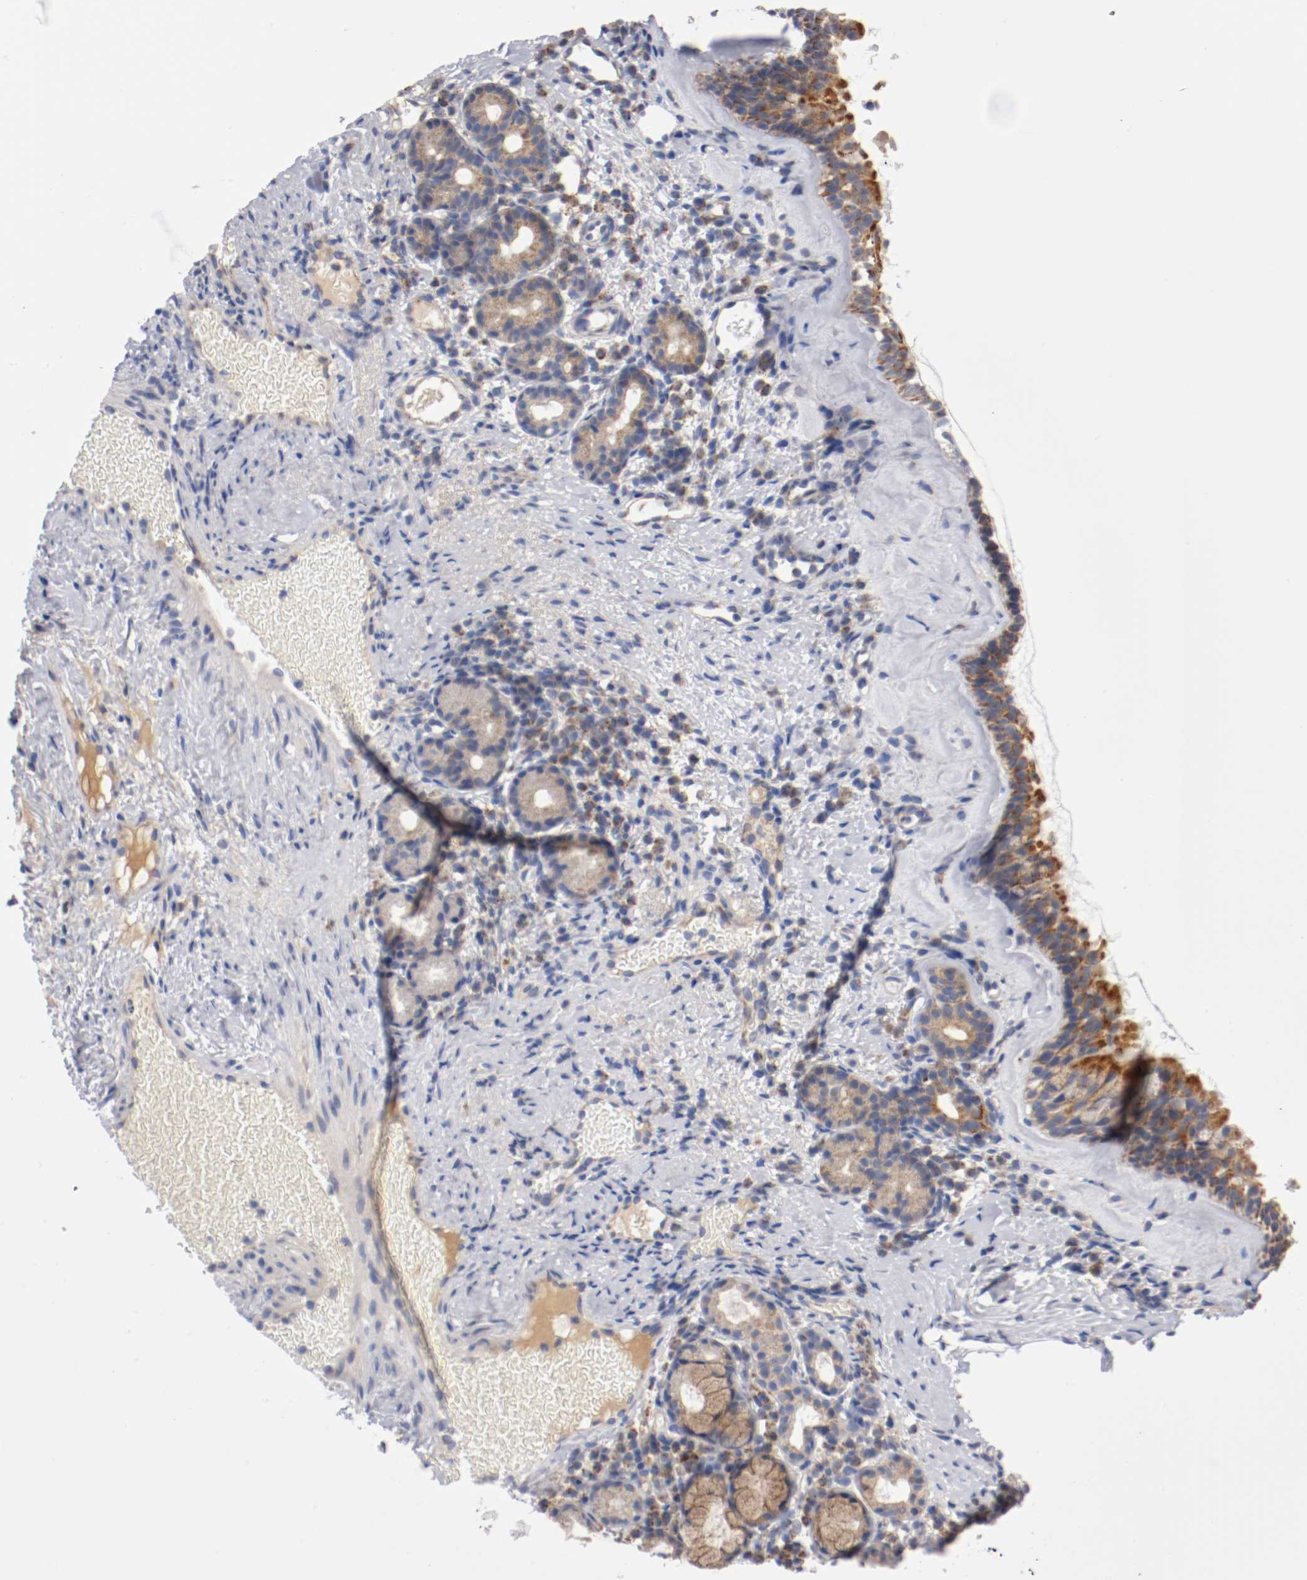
{"staining": {"intensity": "strong", "quantity": ">75%", "location": "cytoplasmic/membranous"}, "tissue": "nasopharynx", "cell_type": "Respiratory epithelial cells", "image_type": "normal", "snomed": [{"axis": "morphology", "description": "Normal tissue, NOS"}, {"axis": "morphology", "description": "Inflammation, NOS"}, {"axis": "topography", "description": "Nasopharynx"}], "caption": "Immunohistochemistry micrograph of normal nasopharynx stained for a protein (brown), which demonstrates high levels of strong cytoplasmic/membranous positivity in about >75% of respiratory epithelial cells.", "gene": "PCSK6", "patient": {"sex": "female", "age": 55}}